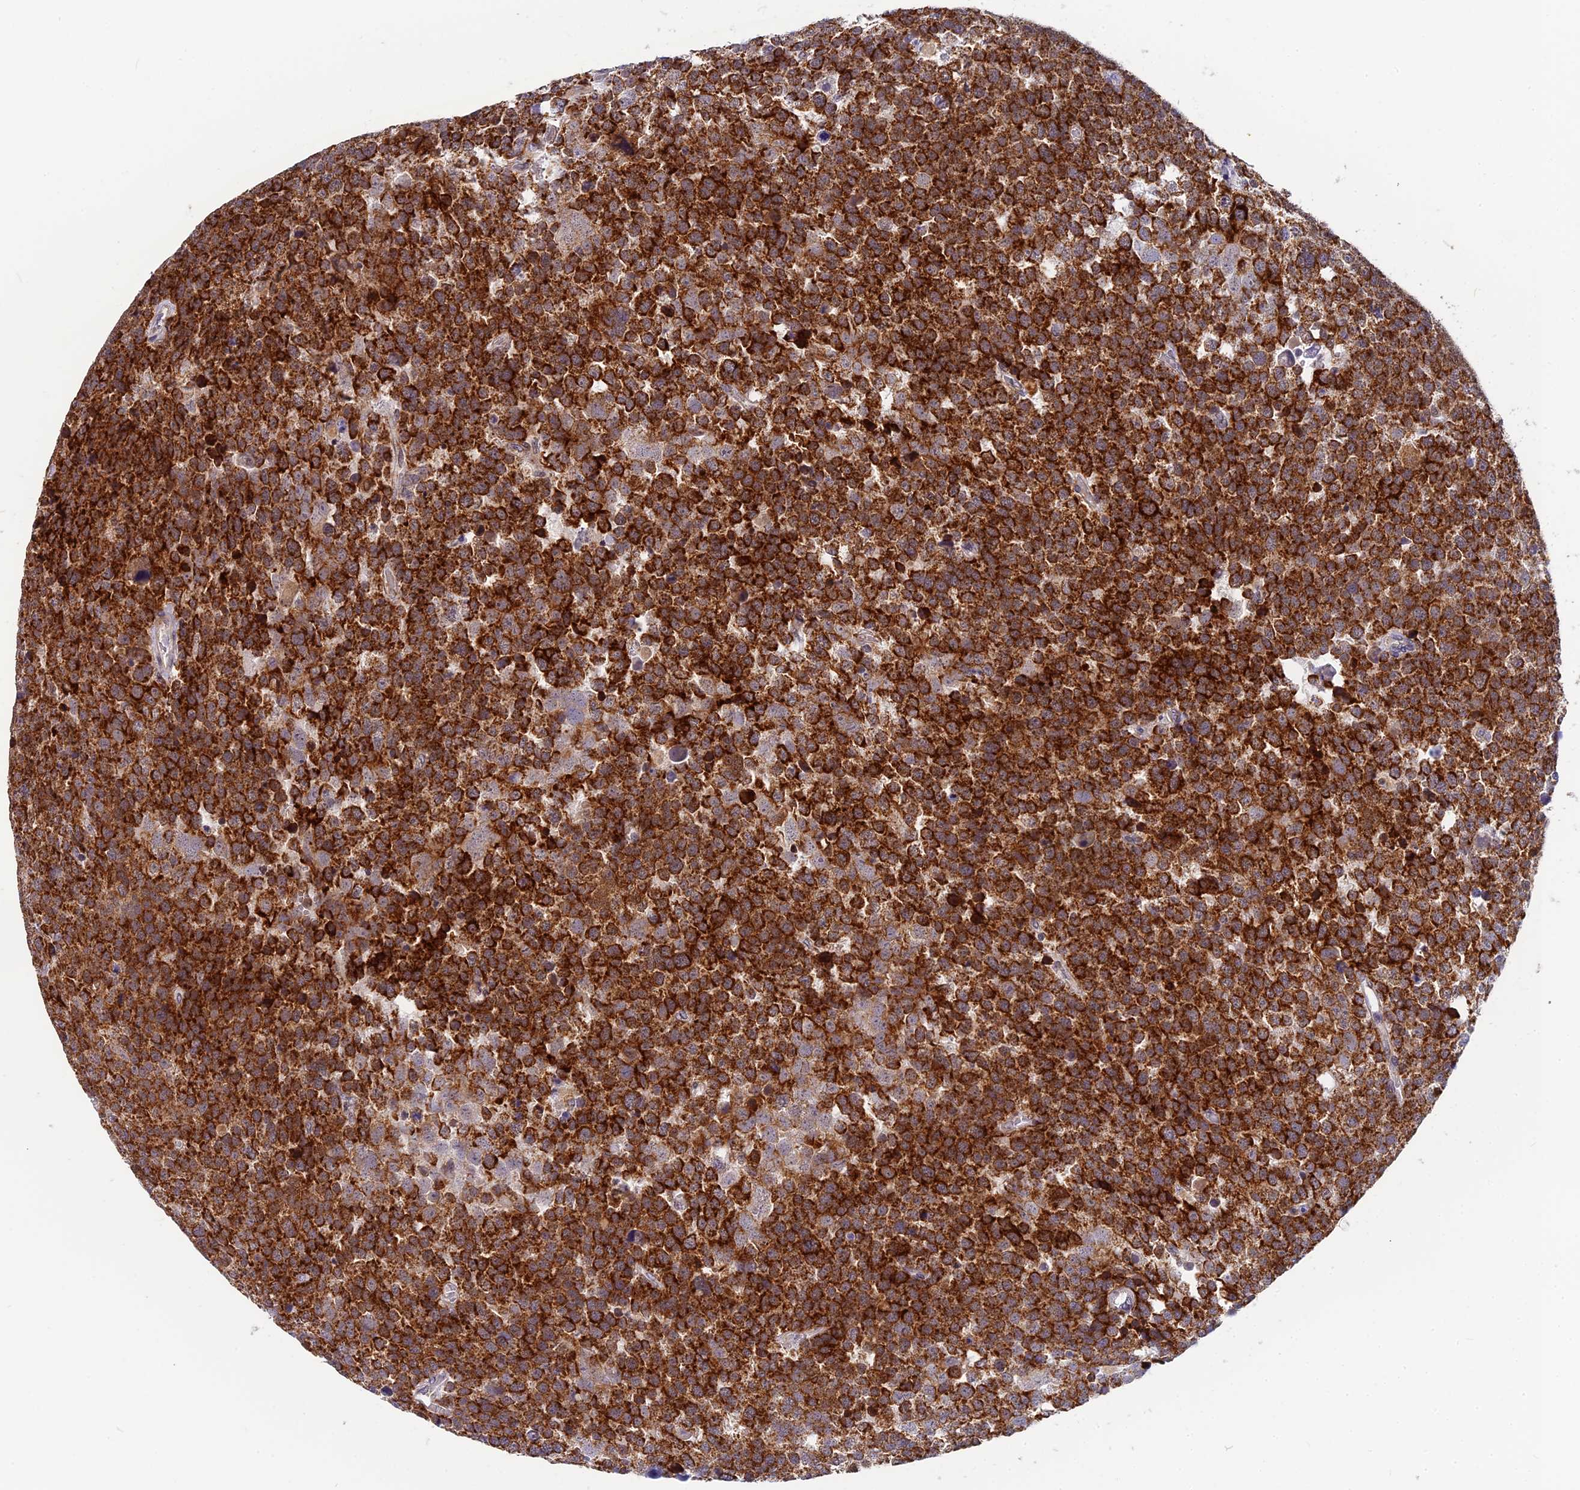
{"staining": {"intensity": "strong", "quantity": ">75%", "location": "cytoplasmic/membranous"}, "tissue": "testis cancer", "cell_type": "Tumor cells", "image_type": "cancer", "snomed": [{"axis": "morphology", "description": "Seminoma, NOS"}, {"axis": "topography", "description": "Testis"}], "caption": "Human testis cancer (seminoma) stained with a brown dye demonstrates strong cytoplasmic/membranous positive positivity in about >75% of tumor cells.", "gene": "CMC1", "patient": {"sex": "male", "age": 71}}